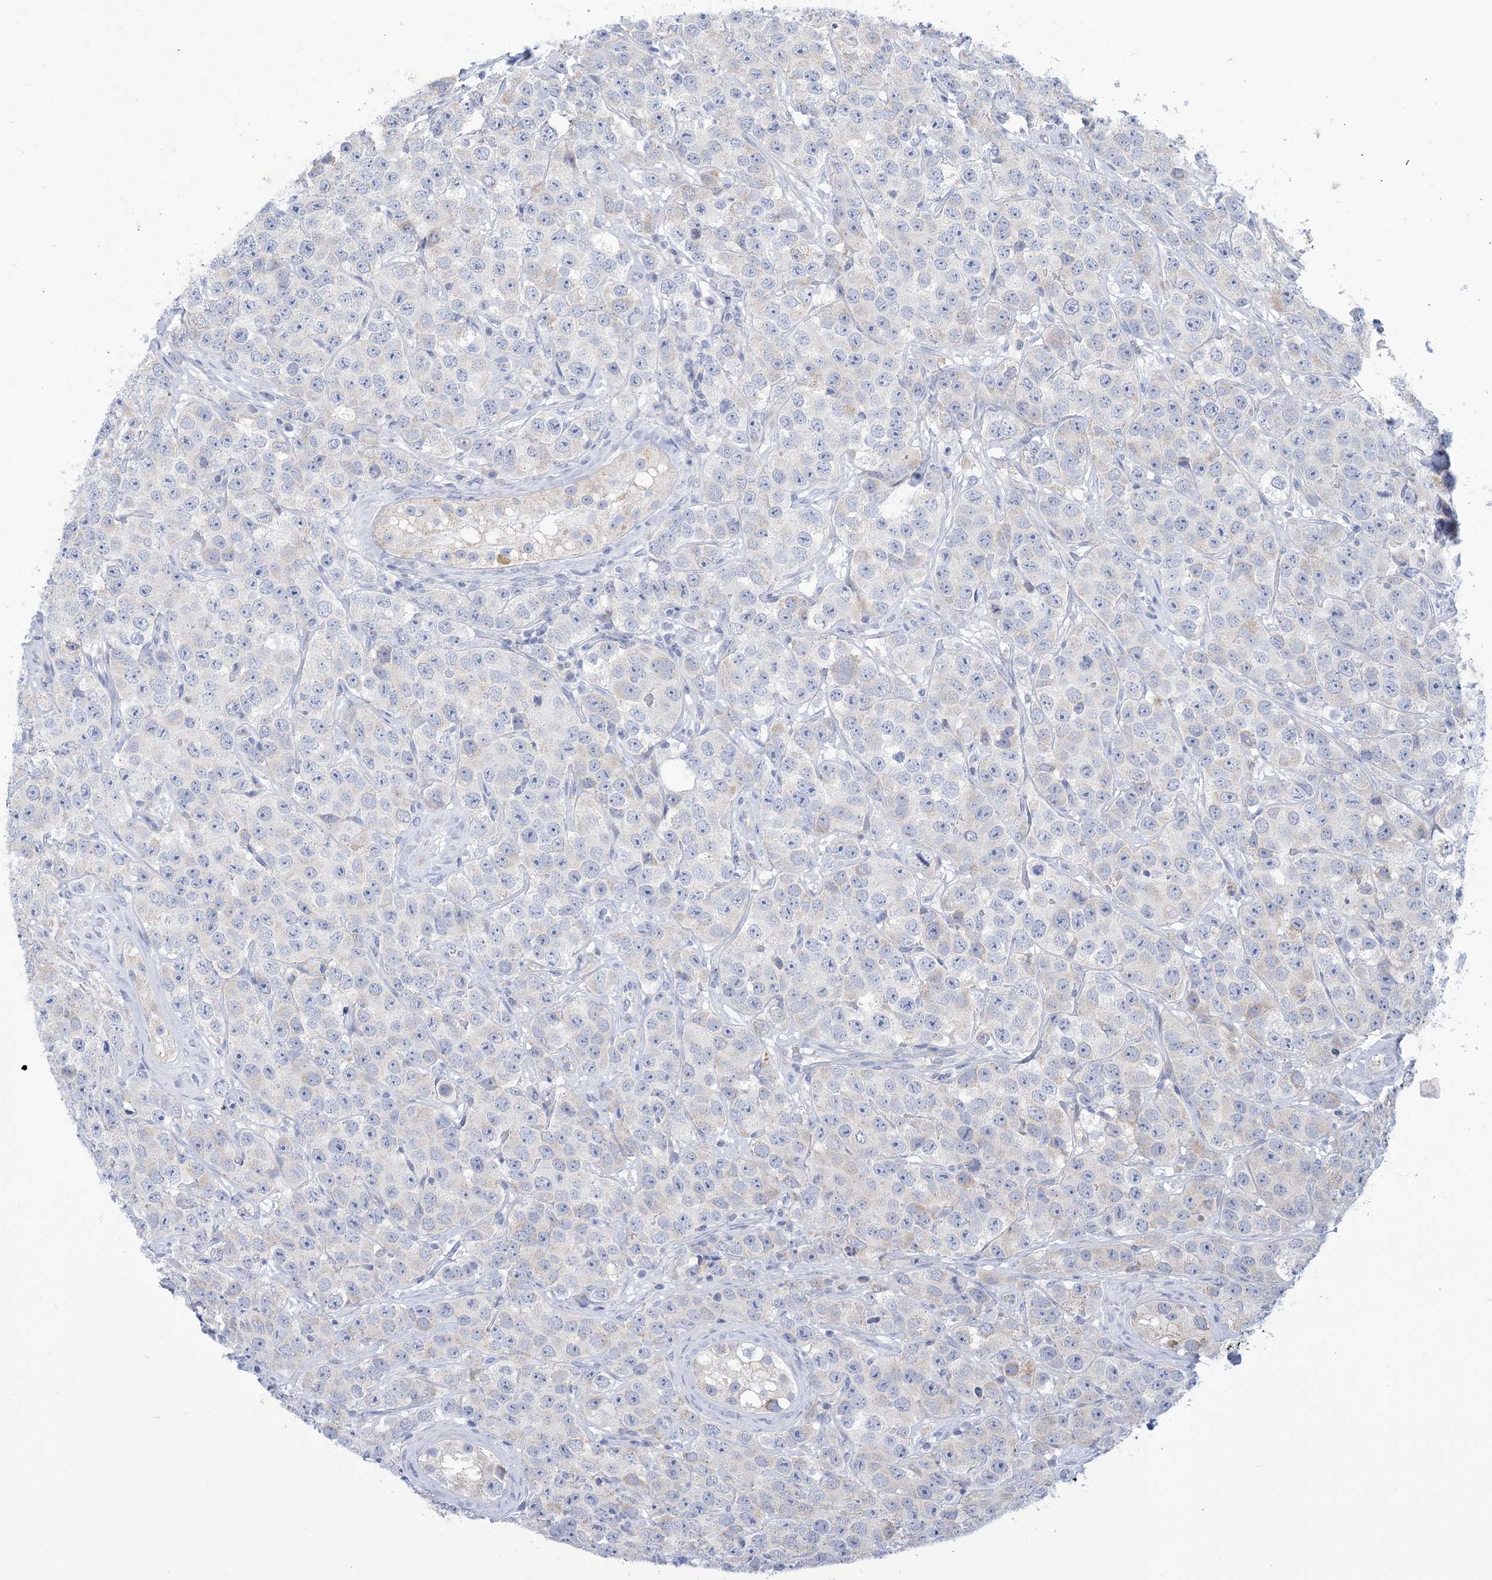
{"staining": {"intensity": "negative", "quantity": "none", "location": "none"}, "tissue": "testis cancer", "cell_type": "Tumor cells", "image_type": "cancer", "snomed": [{"axis": "morphology", "description": "Seminoma, NOS"}, {"axis": "topography", "description": "Testis"}], "caption": "Immunohistochemical staining of human testis cancer shows no significant expression in tumor cells. (Brightfield microscopy of DAB (3,3'-diaminobenzidine) immunohistochemistry (IHC) at high magnification).", "gene": "CLEC16A", "patient": {"sex": "male", "age": 28}}